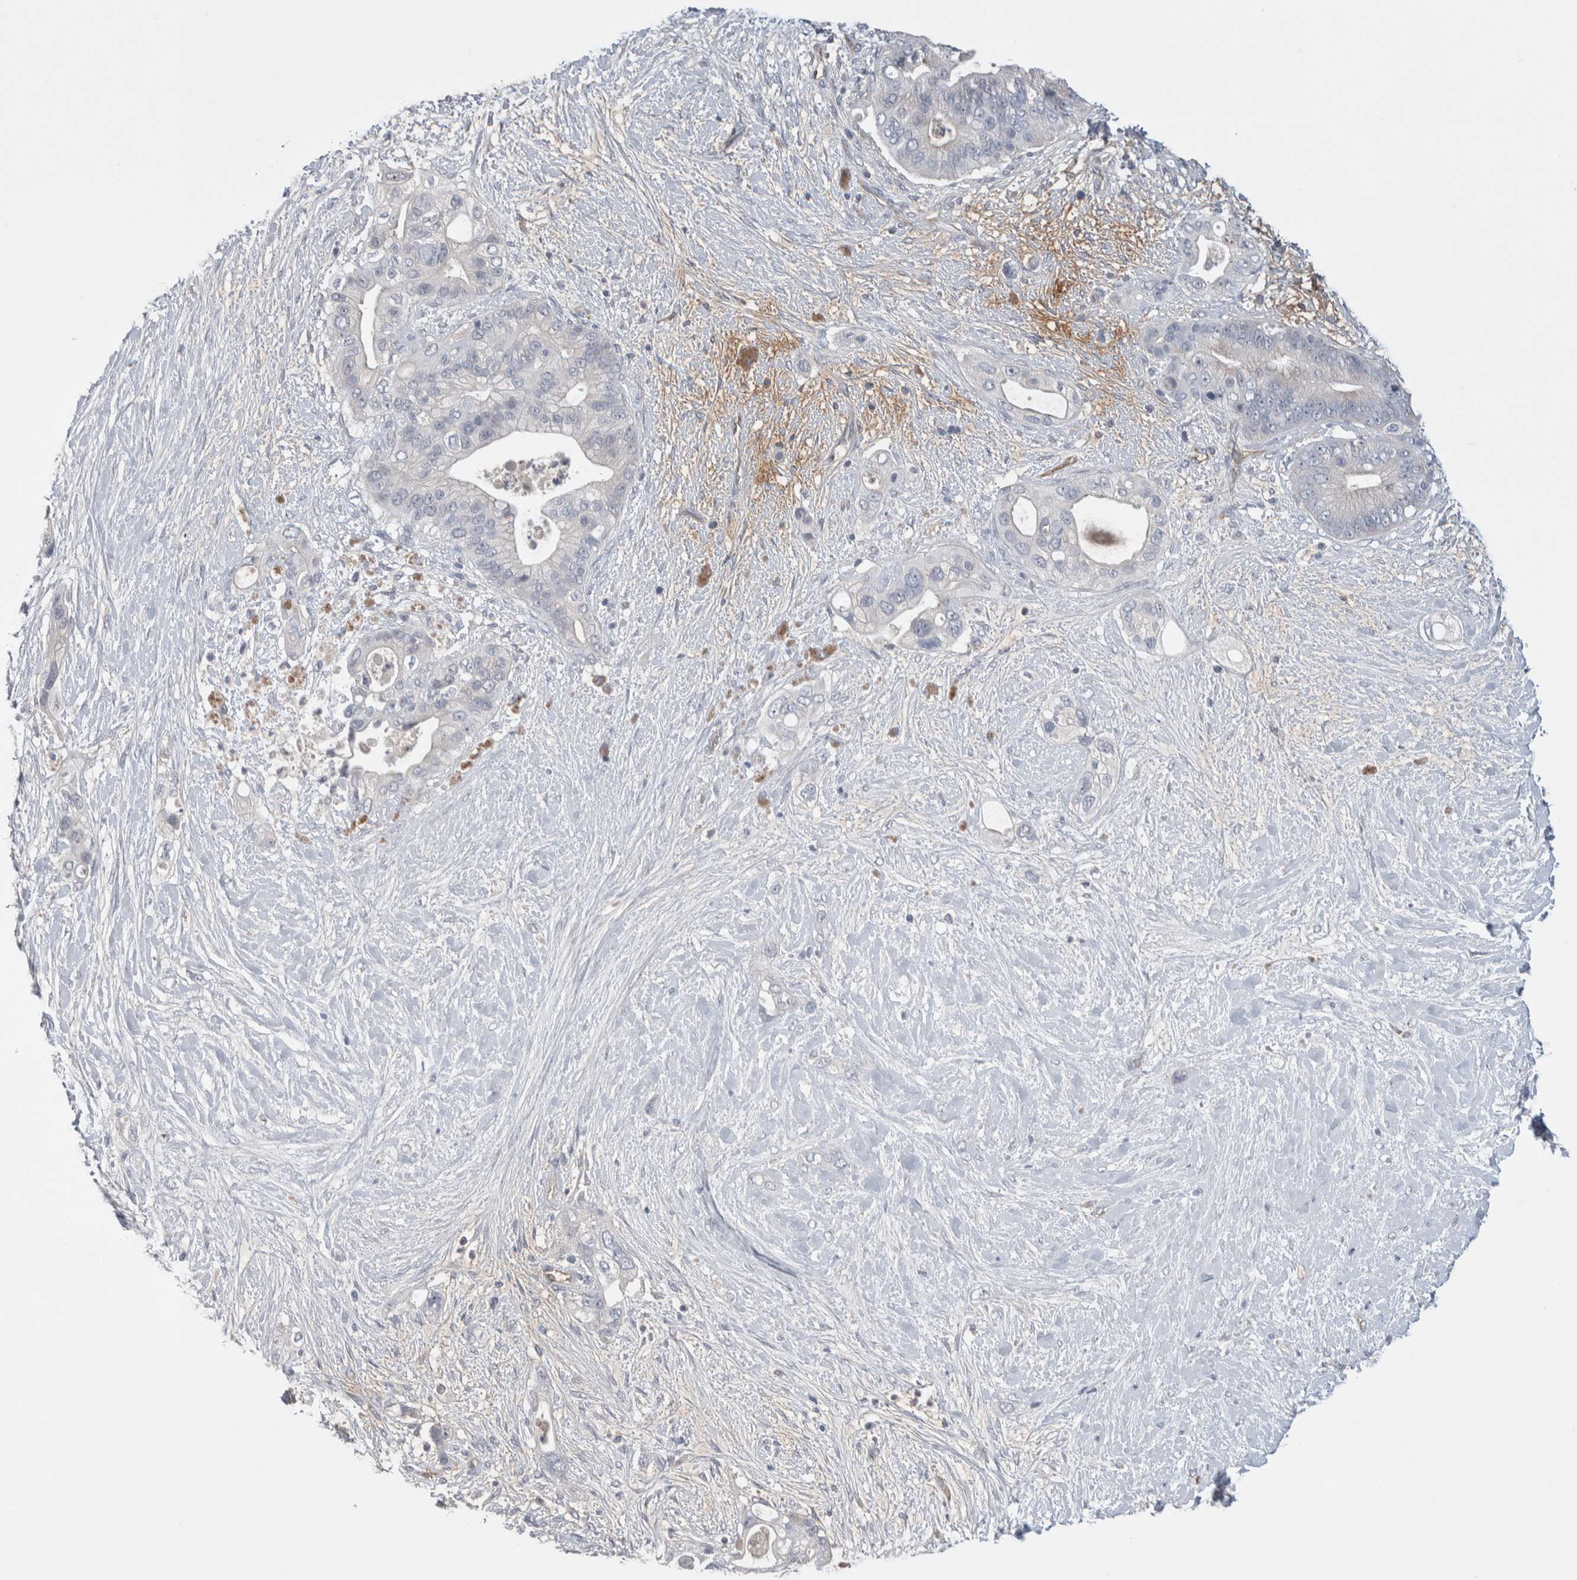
{"staining": {"intensity": "negative", "quantity": "none", "location": "none"}, "tissue": "pancreatic cancer", "cell_type": "Tumor cells", "image_type": "cancer", "snomed": [{"axis": "morphology", "description": "Adenocarcinoma, NOS"}, {"axis": "topography", "description": "Pancreas"}], "caption": "IHC micrograph of neoplastic tissue: human adenocarcinoma (pancreatic) stained with DAB (3,3'-diaminobenzidine) displays no significant protein positivity in tumor cells. Nuclei are stained in blue.", "gene": "CEP131", "patient": {"sex": "male", "age": 53}}